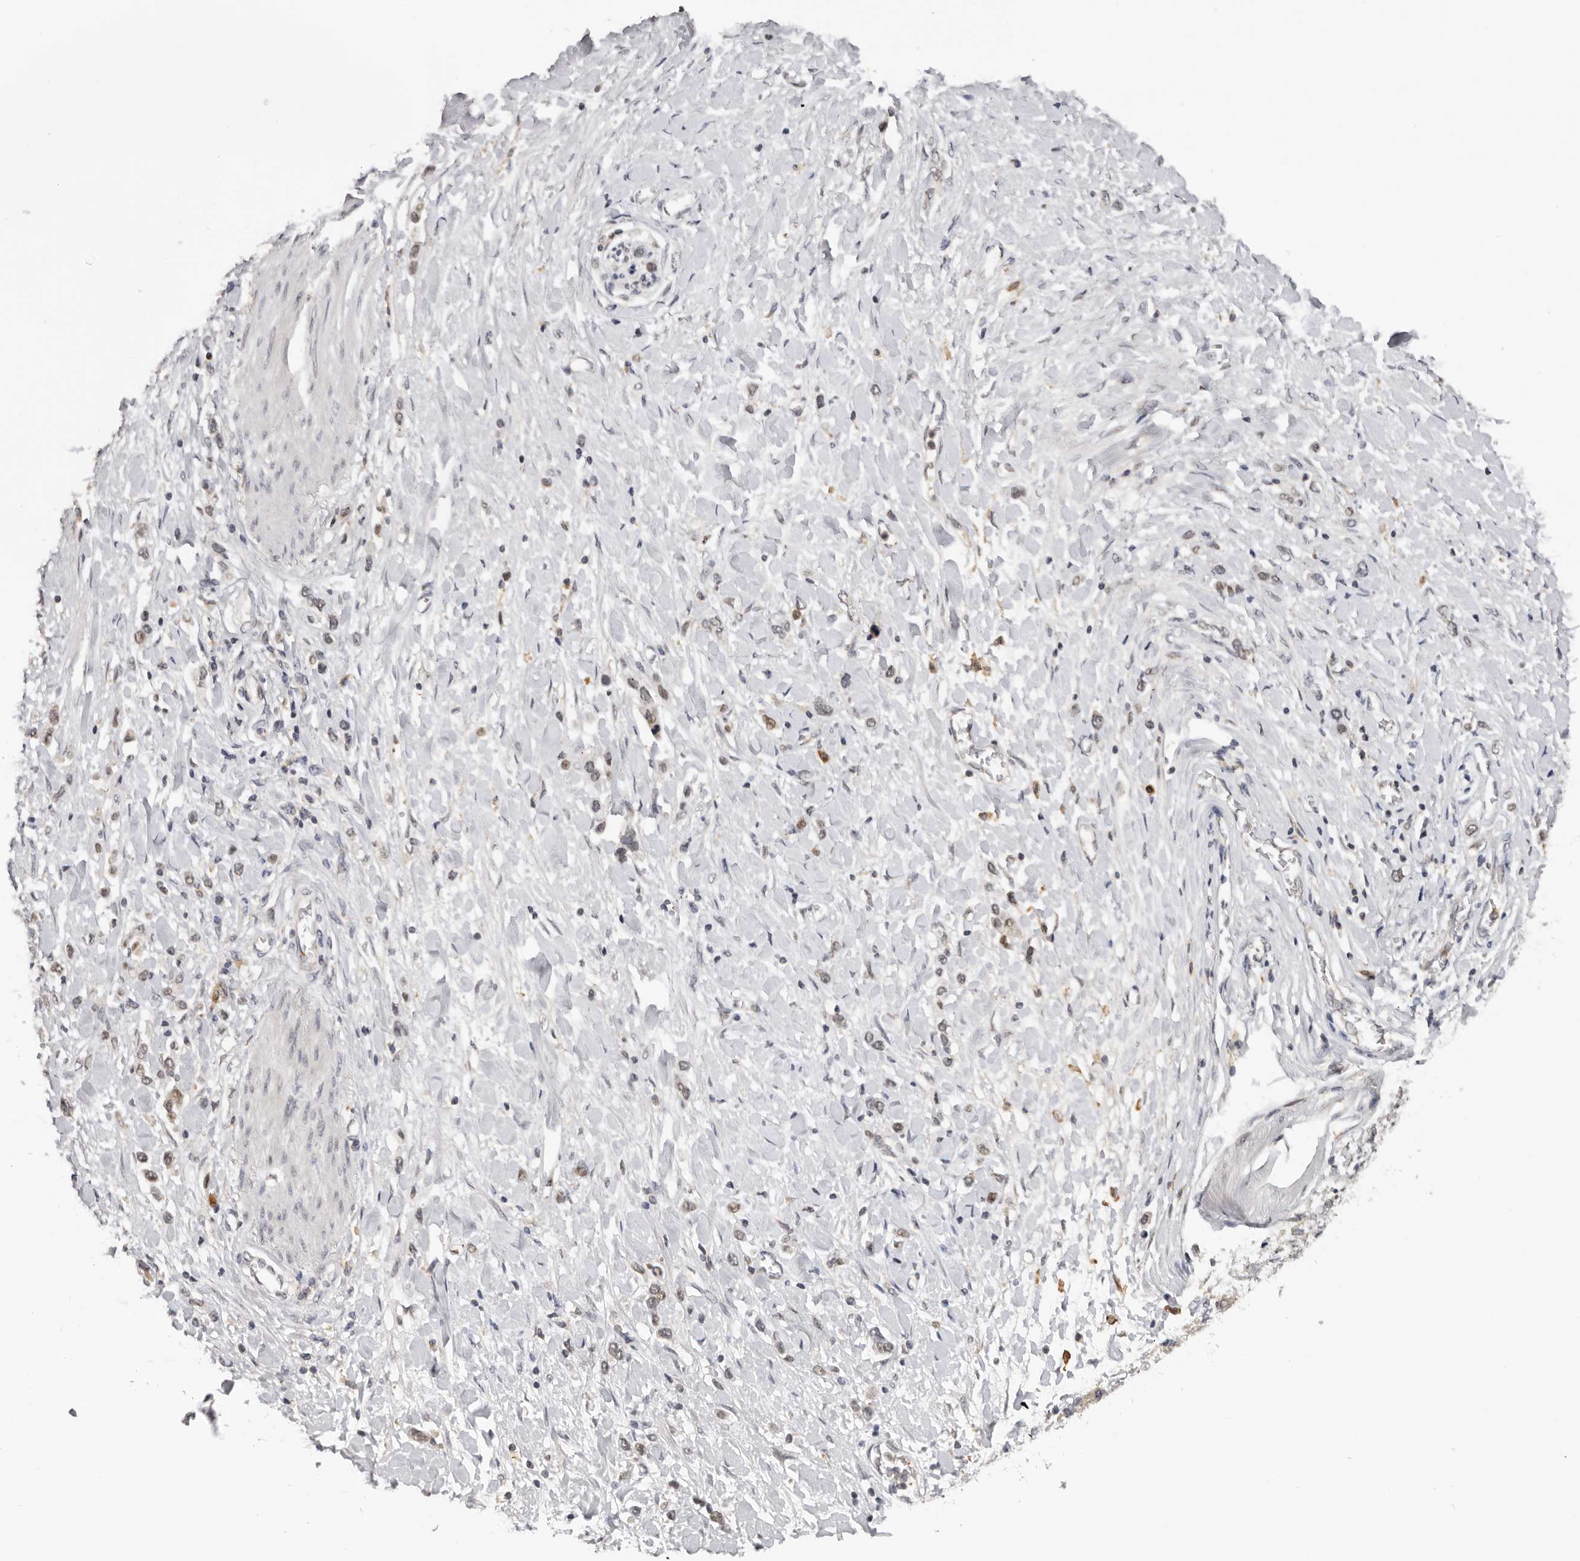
{"staining": {"intensity": "negative", "quantity": "none", "location": "none"}, "tissue": "stomach cancer", "cell_type": "Tumor cells", "image_type": "cancer", "snomed": [{"axis": "morphology", "description": "Adenocarcinoma, NOS"}, {"axis": "topography", "description": "Stomach"}], "caption": "Protein analysis of stomach adenocarcinoma demonstrates no significant positivity in tumor cells.", "gene": "KIF2B", "patient": {"sex": "female", "age": 65}}